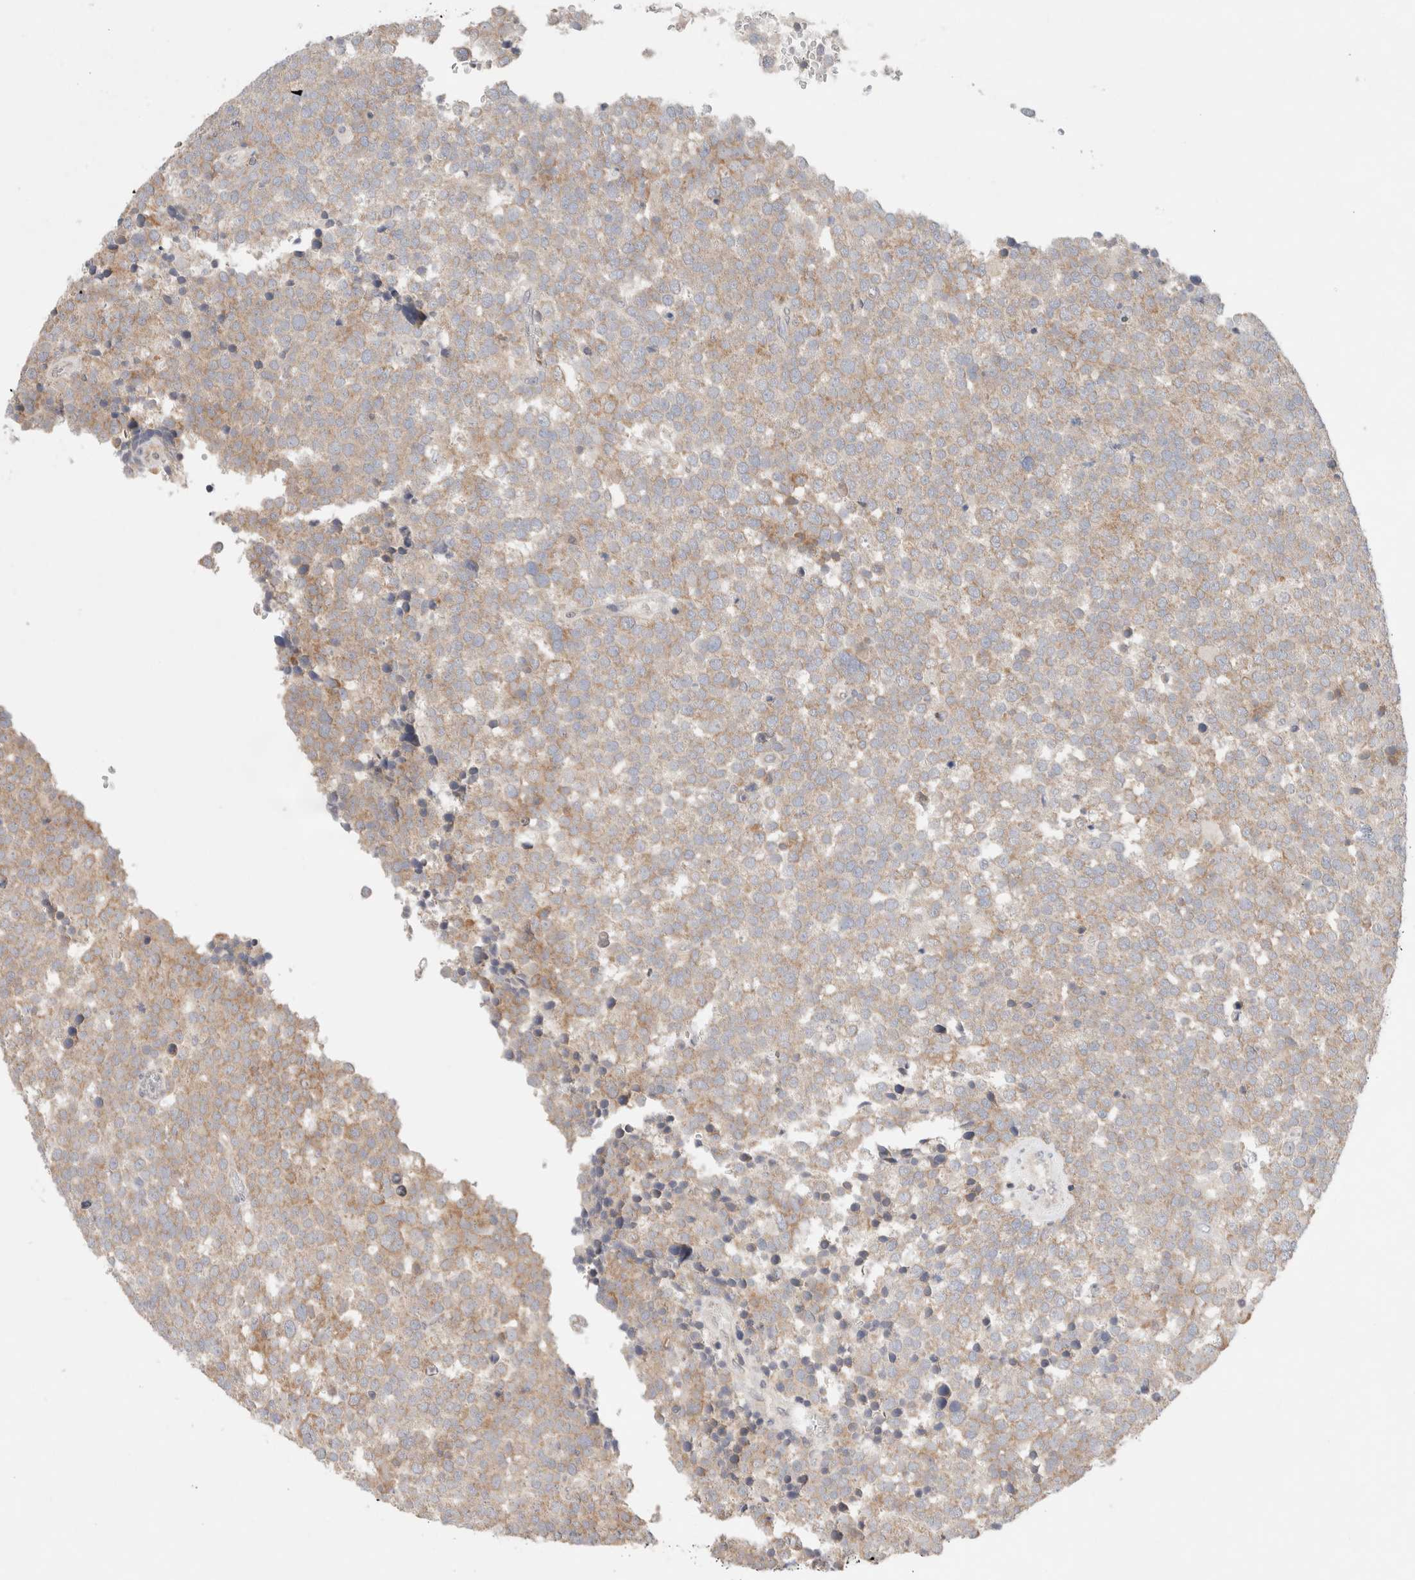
{"staining": {"intensity": "weak", "quantity": "25%-75%", "location": "cytoplasmic/membranous"}, "tissue": "testis cancer", "cell_type": "Tumor cells", "image_type": "cancer", "snomed": [{"axis": "morphology", "description": "Seminoma, NOS"}, {"axis": "topography", "description": "Testis"}], "caption": "Human seminoma (testis) stained with a protein marker exhibits weak staining in tumor cells.", "gene": "ERI3", "patient": {"sex": "male", "age": 71}}